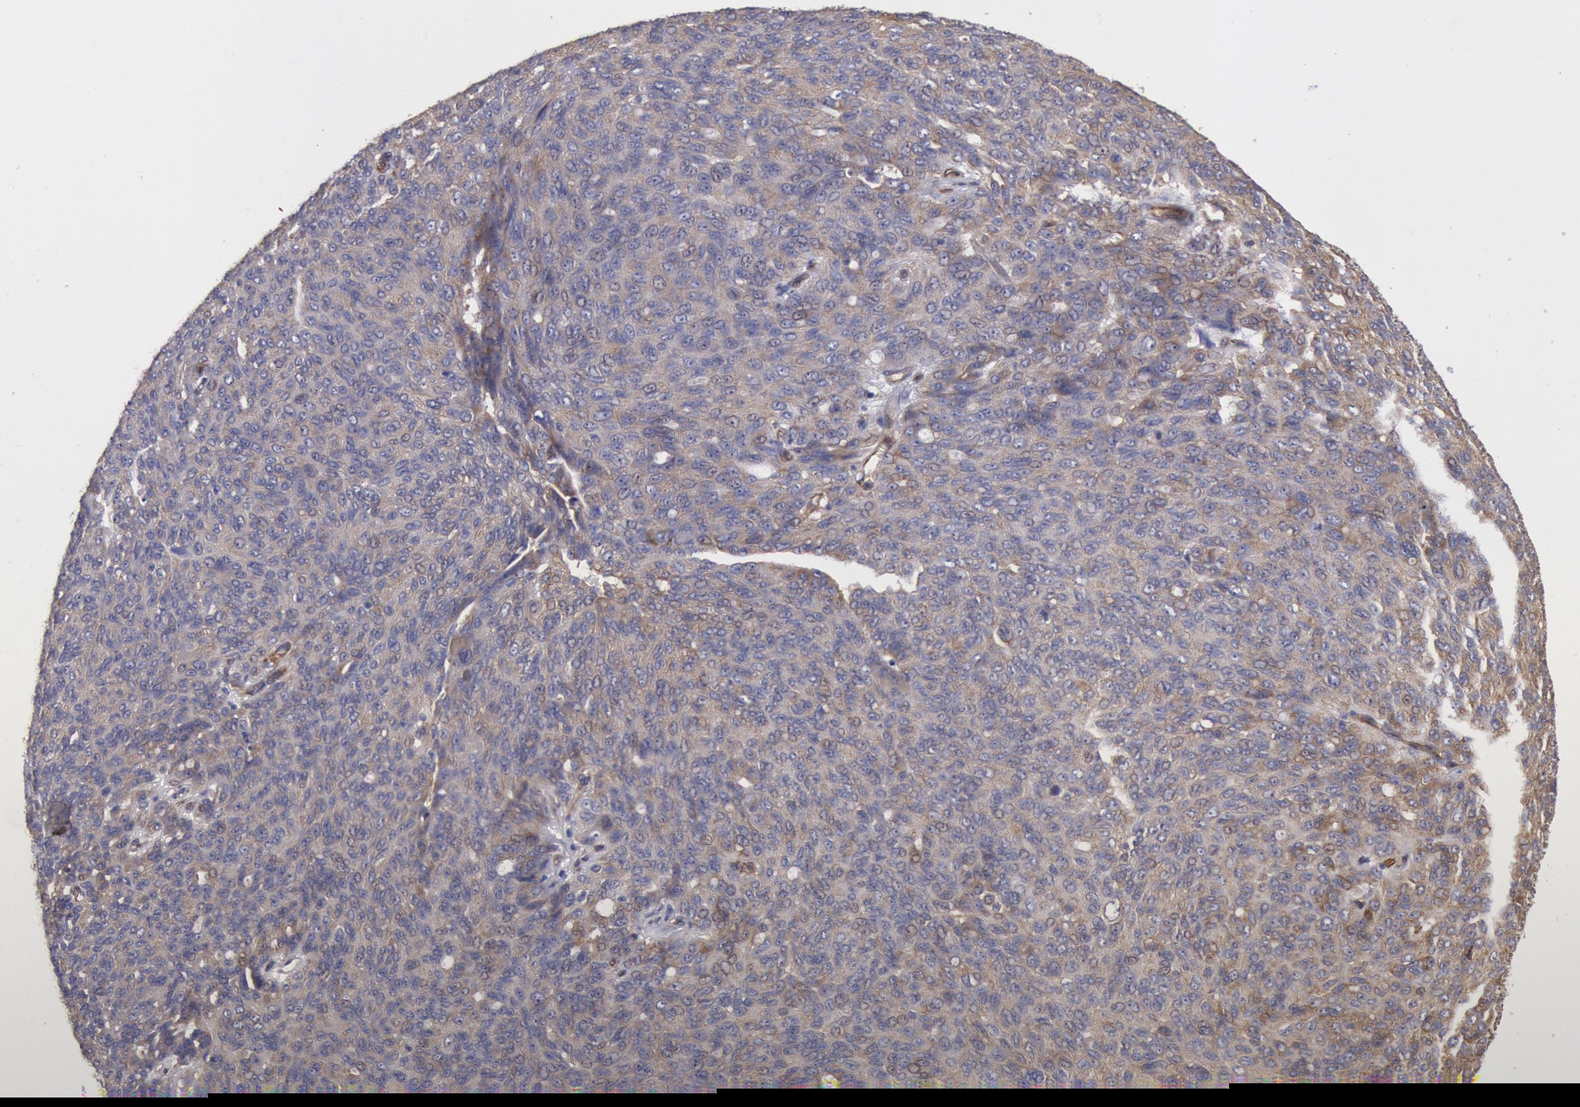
{"staining": {"intensity": "weak", "quantity": ">75%", "location": "cytoplasmic/membranous"}, "tissue": "ovarian cancer", "cell_type": "Tumor cells", "image_type": "cancer", "snomed": [{"axis": "morphology", "description": "Carcinoma, endometroid"}, {"axis": "topography", "description": "Ovary"}], "caption": "Protein staining by immunohistochemistry (IHC) reveals weak cytoplasmic/membranous staining in approximately >75% of tumor cells in ovarian cancer (endometroid carcinoma).", "gene": "DRG1", "patient": {"sex": "female", "age": 60}}